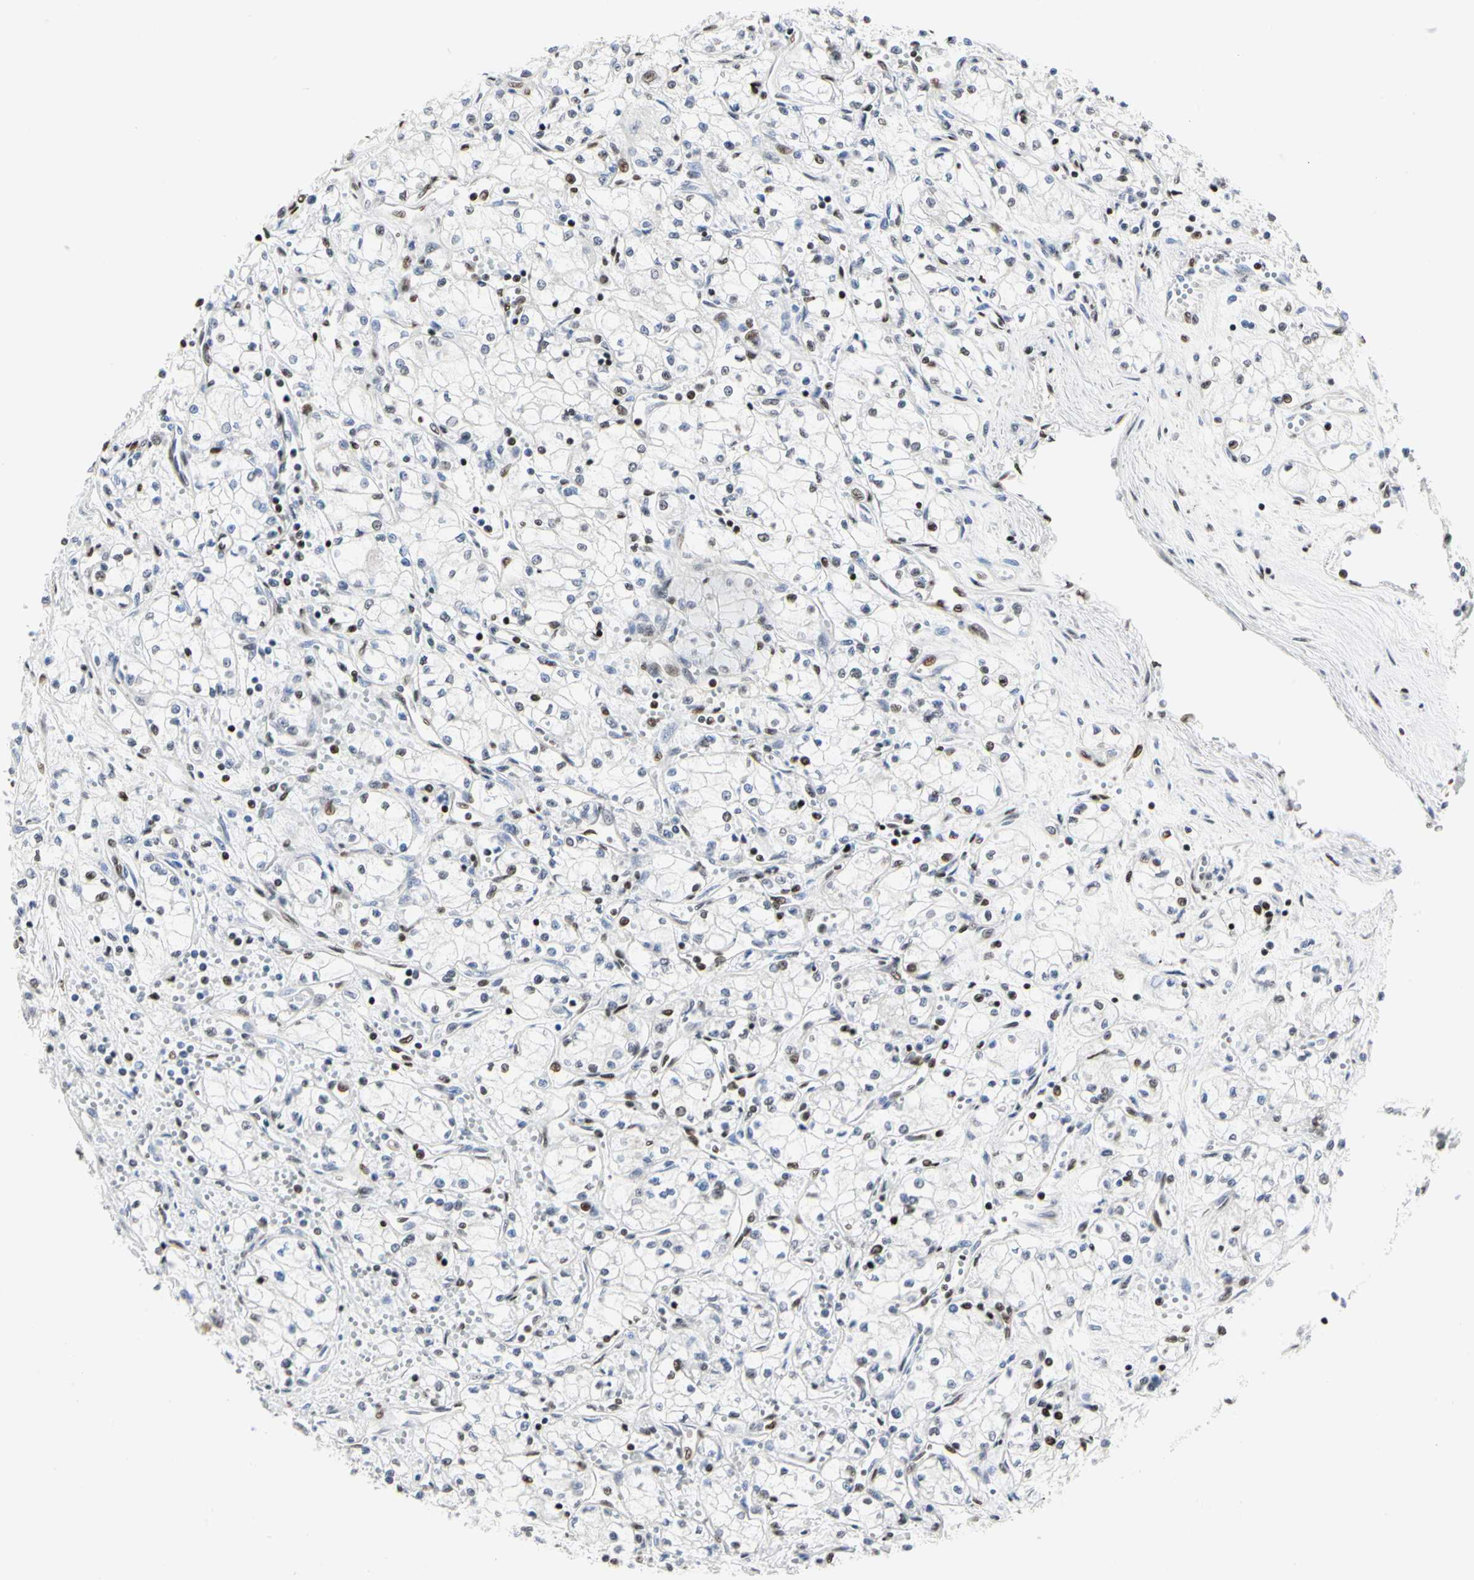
{"staining": {"intensity": "weak", "quantity": "<25%", "location": "nuclear"}, "tissue": "renal cancer", "cell_type": "Tumor cells", "image_type": "cancer", "snomed": [{"axis": "morphology", "description": "Normal tissue, NOS"}, {"axis": "morphology", "description": "Adenocarcinoma, NOS"}, {"axis": "topography", "description": "Kidney"}], "caption": "The micrograph exhibits no significant staining in tumor cells of adenocarcinoma (renal).", "gene": "PRMT3", "patient": {"sex": "male", "age": 59}}